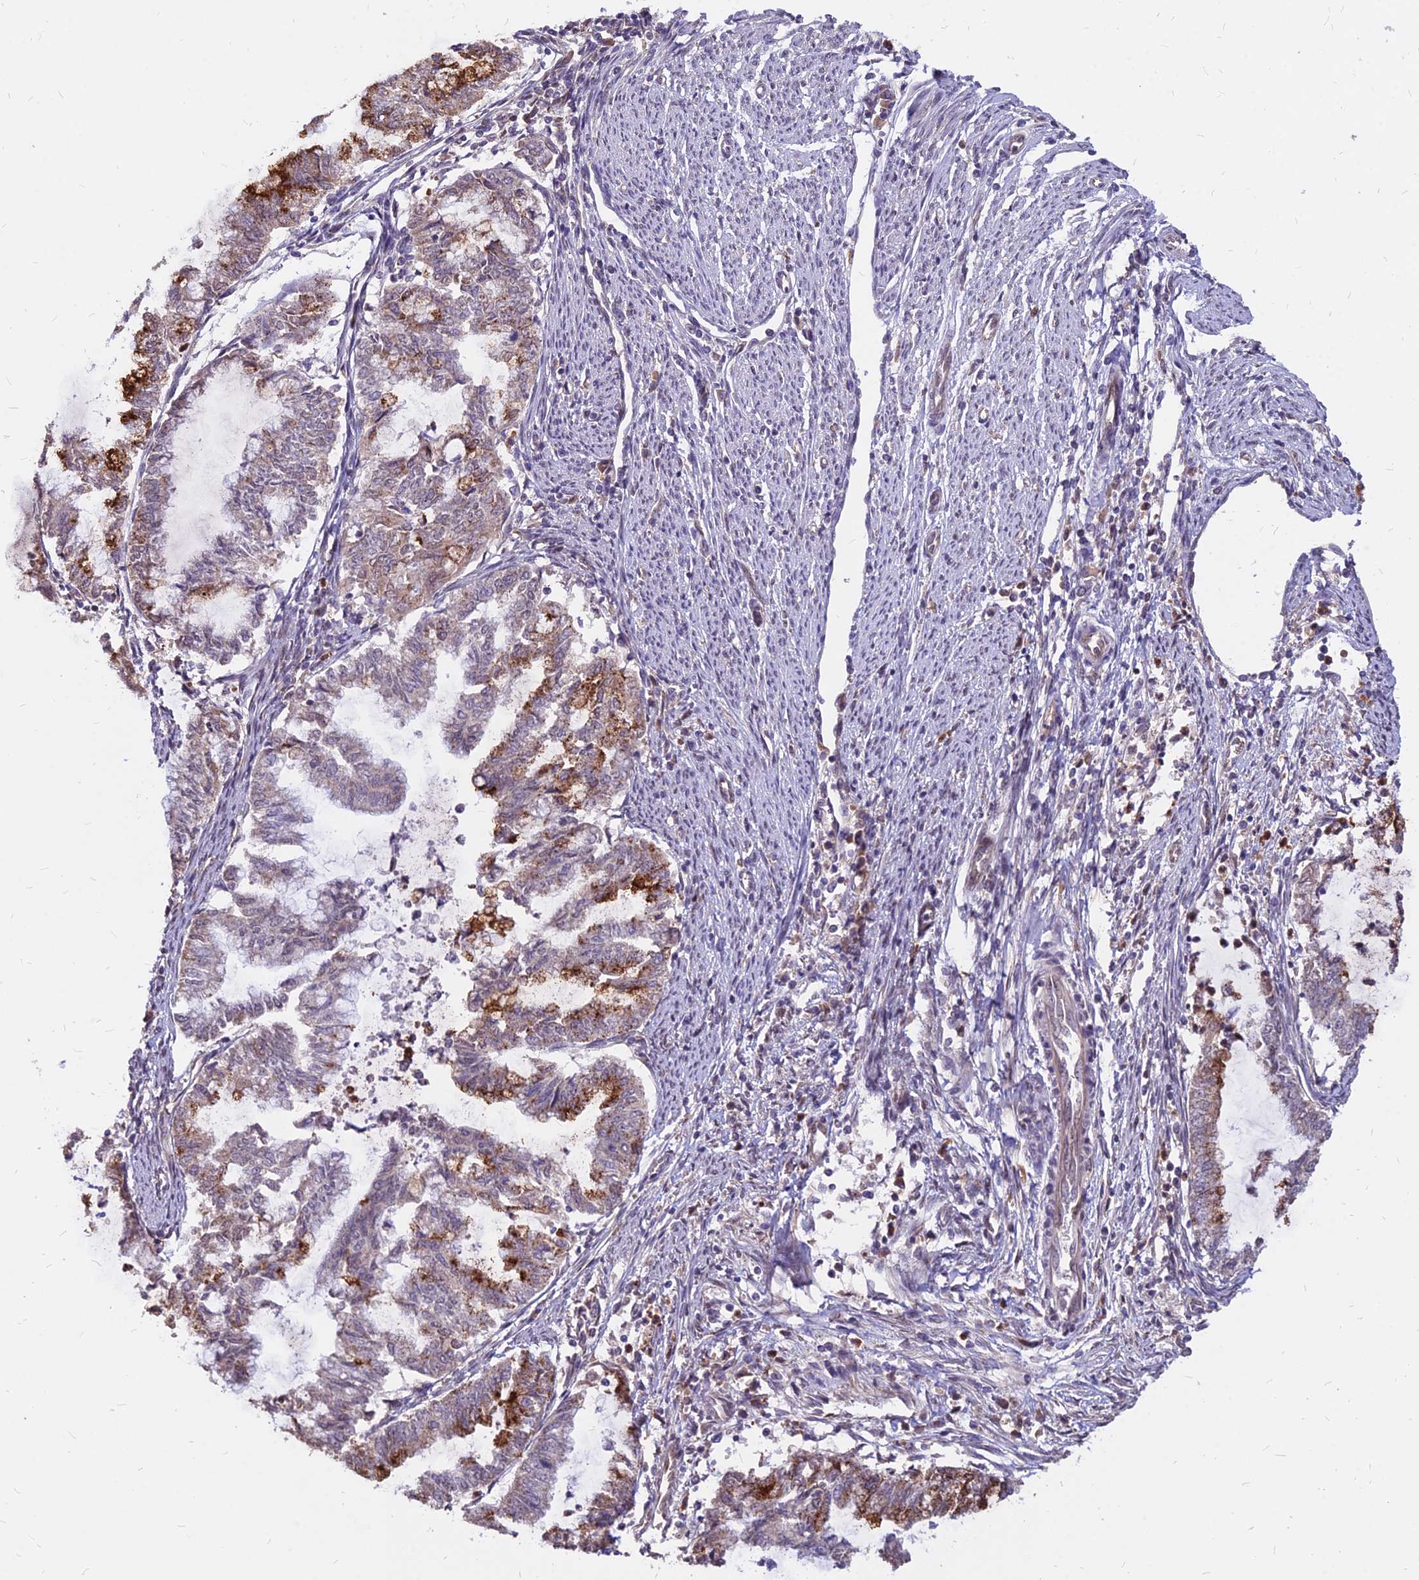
{"staining": {"intensity": "strong", "quantity": "<25%", "location": "cytoplasmic/membranous"}, "tissue": "endometrial cancer", "cell_type": "Tumor cells", "image_type": "cancer", "snomed": [{"axis": "morphology", "description": "Adenocarcinoma, NOS"}, {"axis": "topography", "description": "Endometrium"}], "caption": "DAB (3,3'-diaminobenzidine) immunohistochemical staining of endometrial adenocarcinoma exhibits strong cytoplasmic/membranous protein staining in approximately <25% of tumor cells. Immunohistochemistry (ihc) stains the protein in brown and the nuclei are stained blue.", "gene": "C11orf68", "patient": {"sex": "female", "age": 79}}